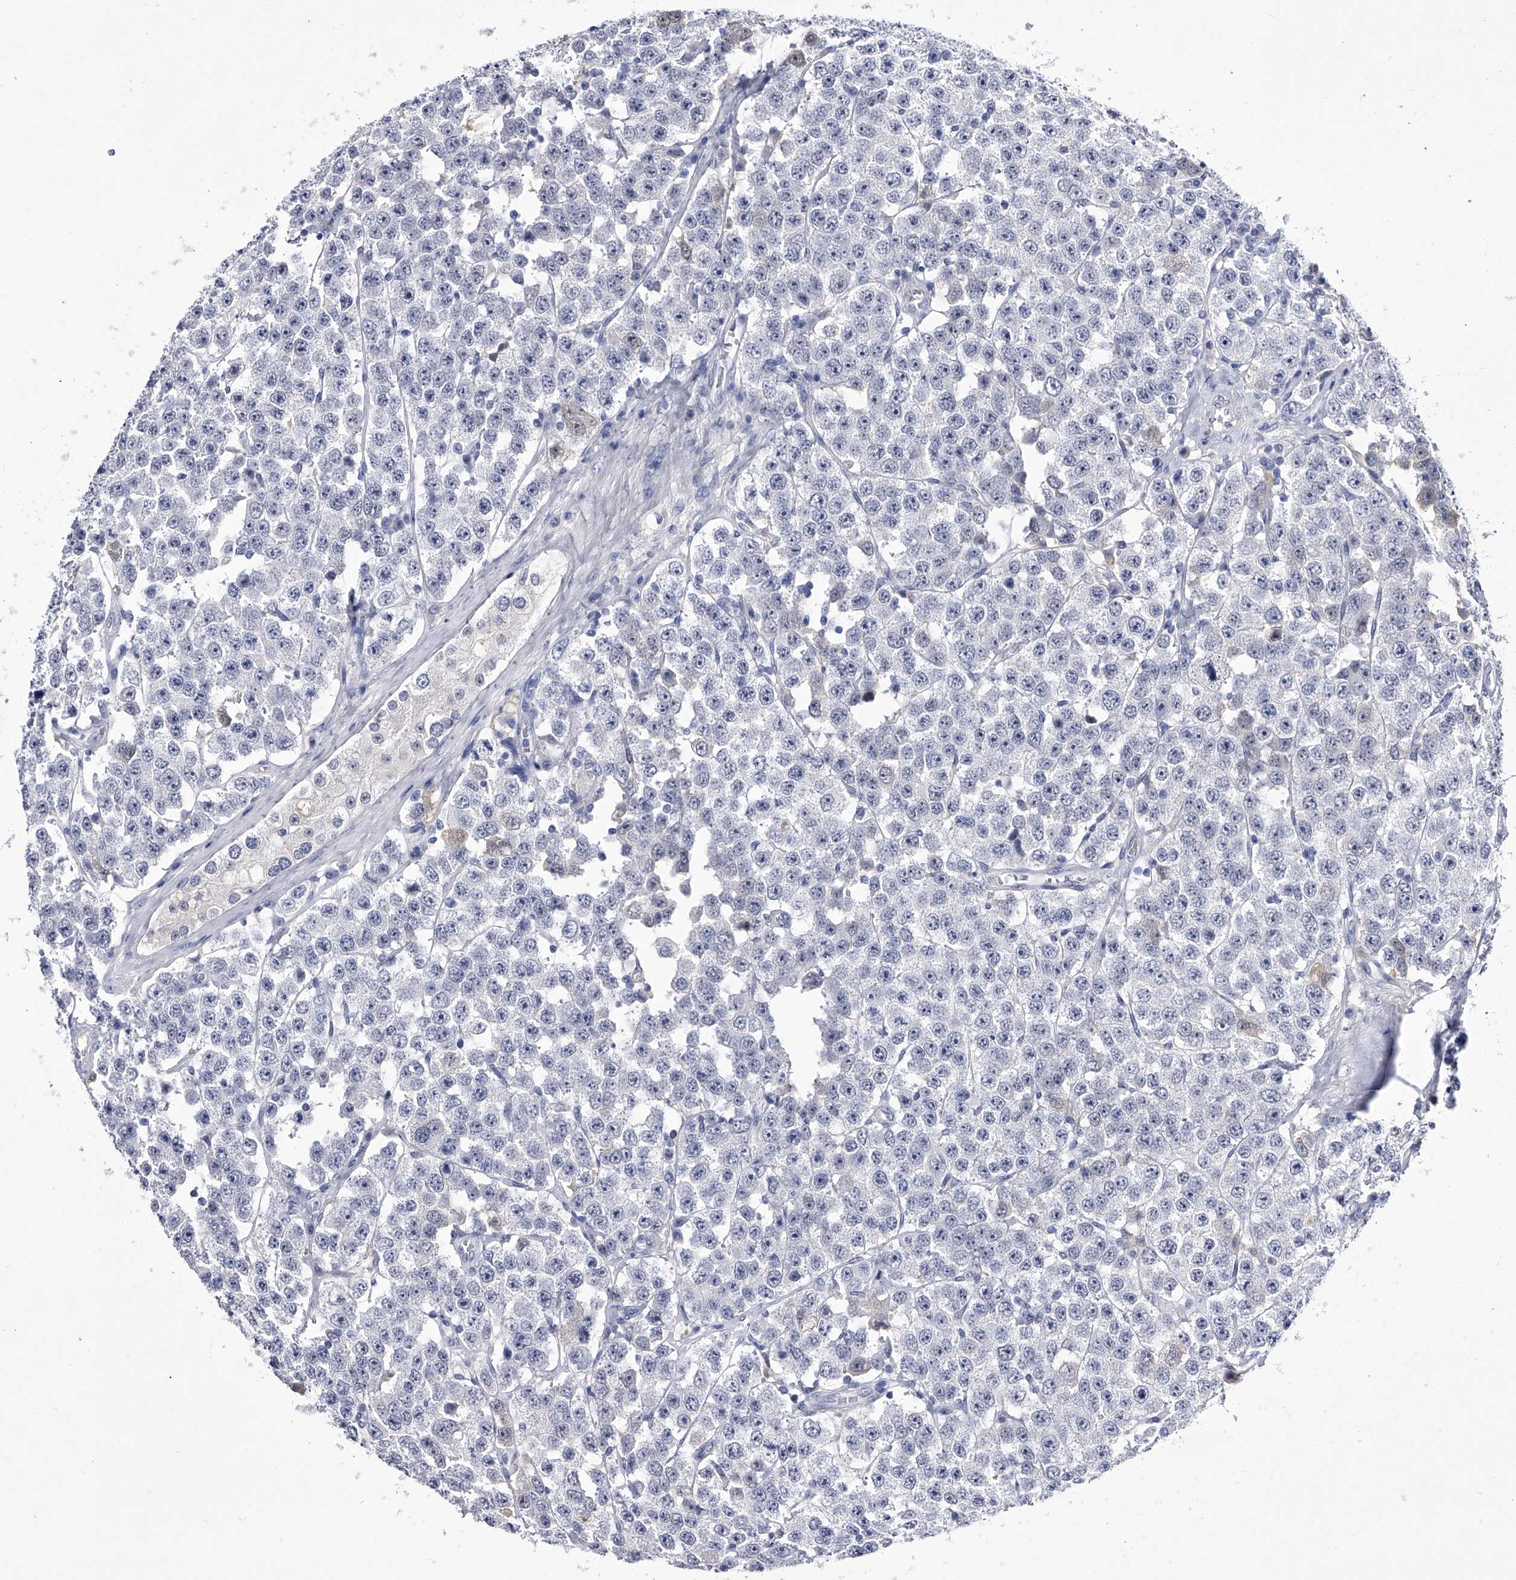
{"staining": {"intensity": "negative", "quantity": "none", "location": "none"}, "tissue": "testis cancer", "cell_type": "Tumor cells", "image_type": "cancer", "snomed": [{"axis": "morphology", "description": "Seminoma, NOS"}, {"axis": "topography", "description": "Testis"}], "caption": "A high-resolution histopathology image shows IHC staining of testis cancer (seminoma), which reveals no significant positivity in tumor cells.", "gene": "CRISP2", "patient": {"sex": "male", "age": 28}}